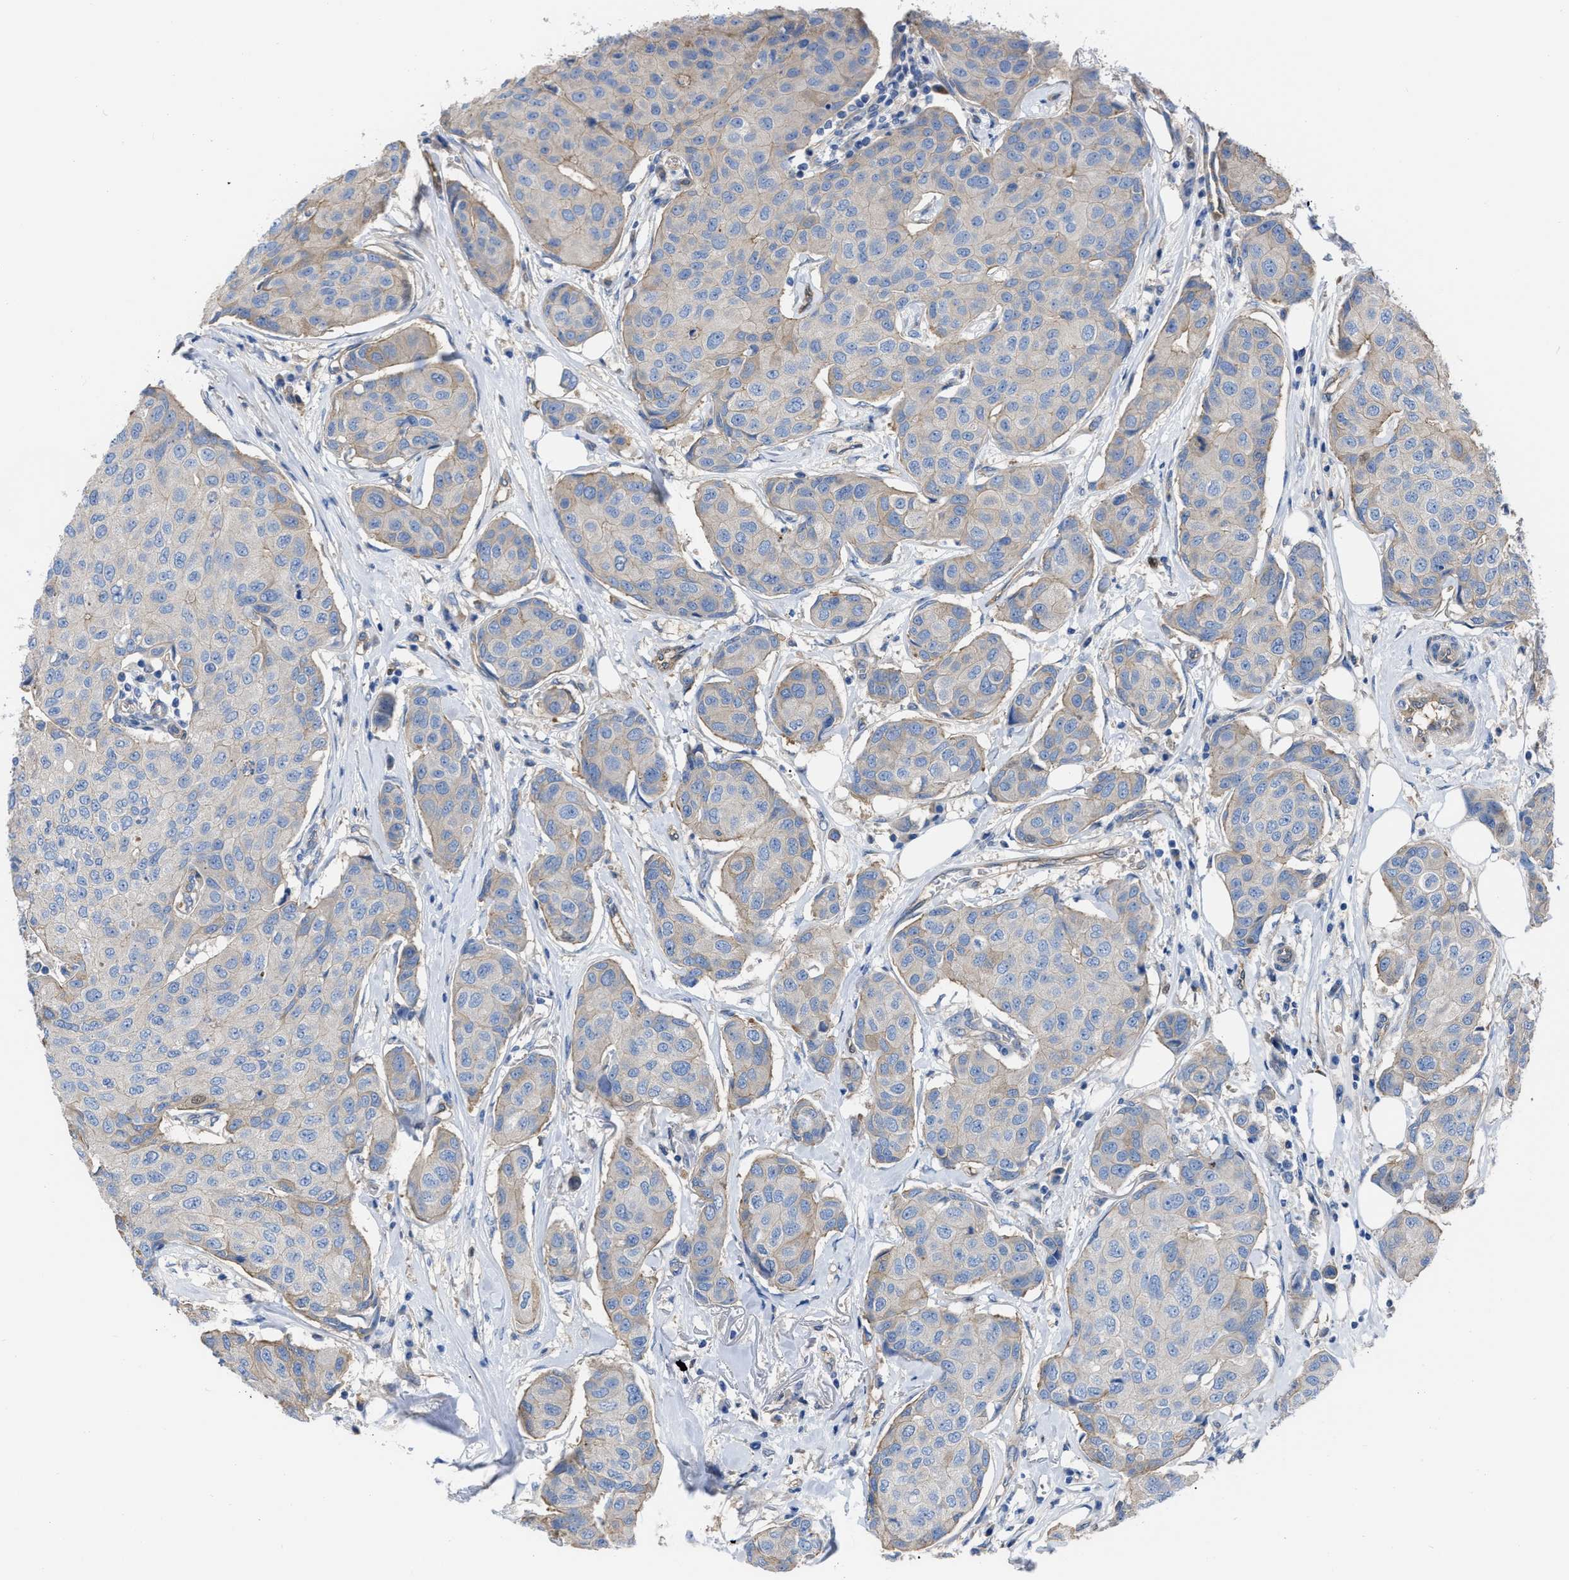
{"staining": {"intensity": "weak", "quantity": "<25%", "location": "cytoplasmic/membranous"}, "tissue": "breast cancer", "cell_type": "Tumor cells", "image_type": "cancer", "snomed": [{"axis": "morphology", "description": "Duct carcinoma"}, {"axis": "topography", "description": "Breast"}], "caption": "Breast infiltrating ductal carcinoma stained for a protein using IHC shows no staining tumor cells.", "gene": "TRIOBP", "patient": {"sex": "female", "age": 80}}